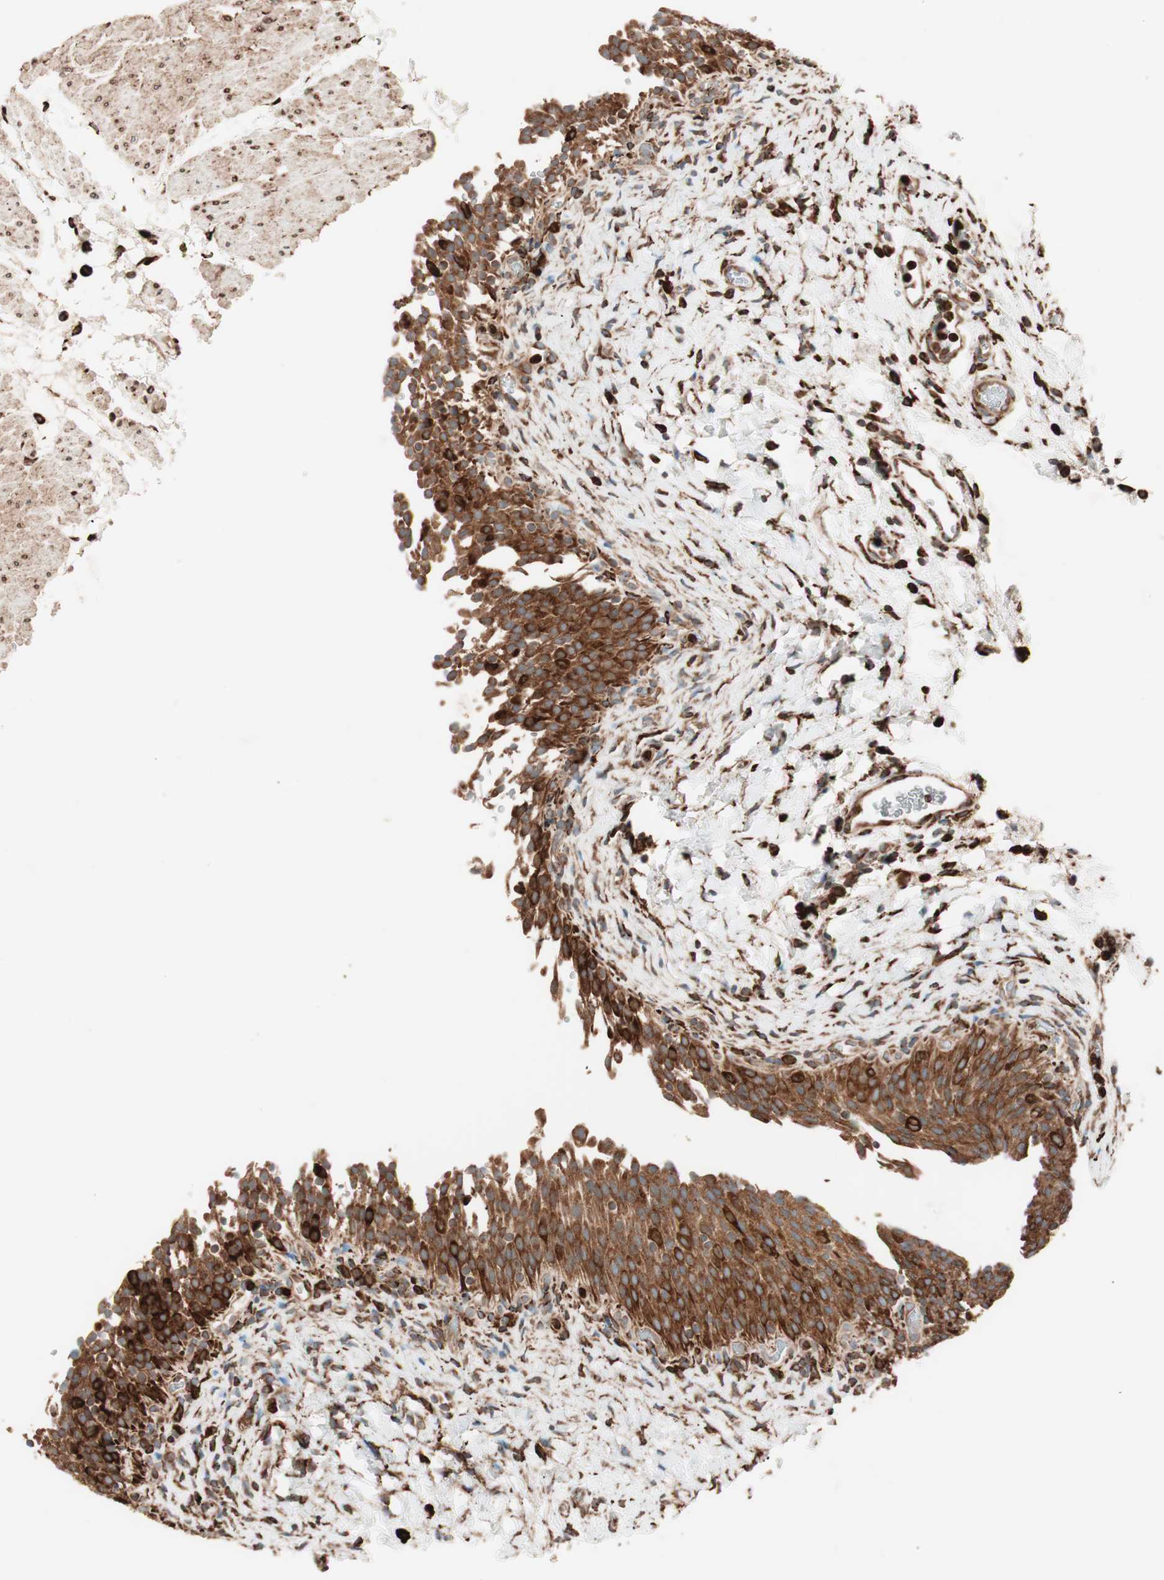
{"staining": {"intensity": "strong", "quantity": ">75%", "location": "cytoplasmic/membranous"}, "tissue": "urinary bladder", "cell_type": "Urothelial cells", "image_type": "normal", "snomed": [{"axis": "morphology", "description": "Normal tissue, NOS"}, {"axis": "topography", "description": "Urinary bladder"}], "caption": "Immunohistochemical staining of benign human urinary bladder displays high levels of strong cytoplasmic/membranous positivity in about >75% of urothelial cells.", "gene": "VEGFA", "patient": {"sex": "male", "age": 51}}